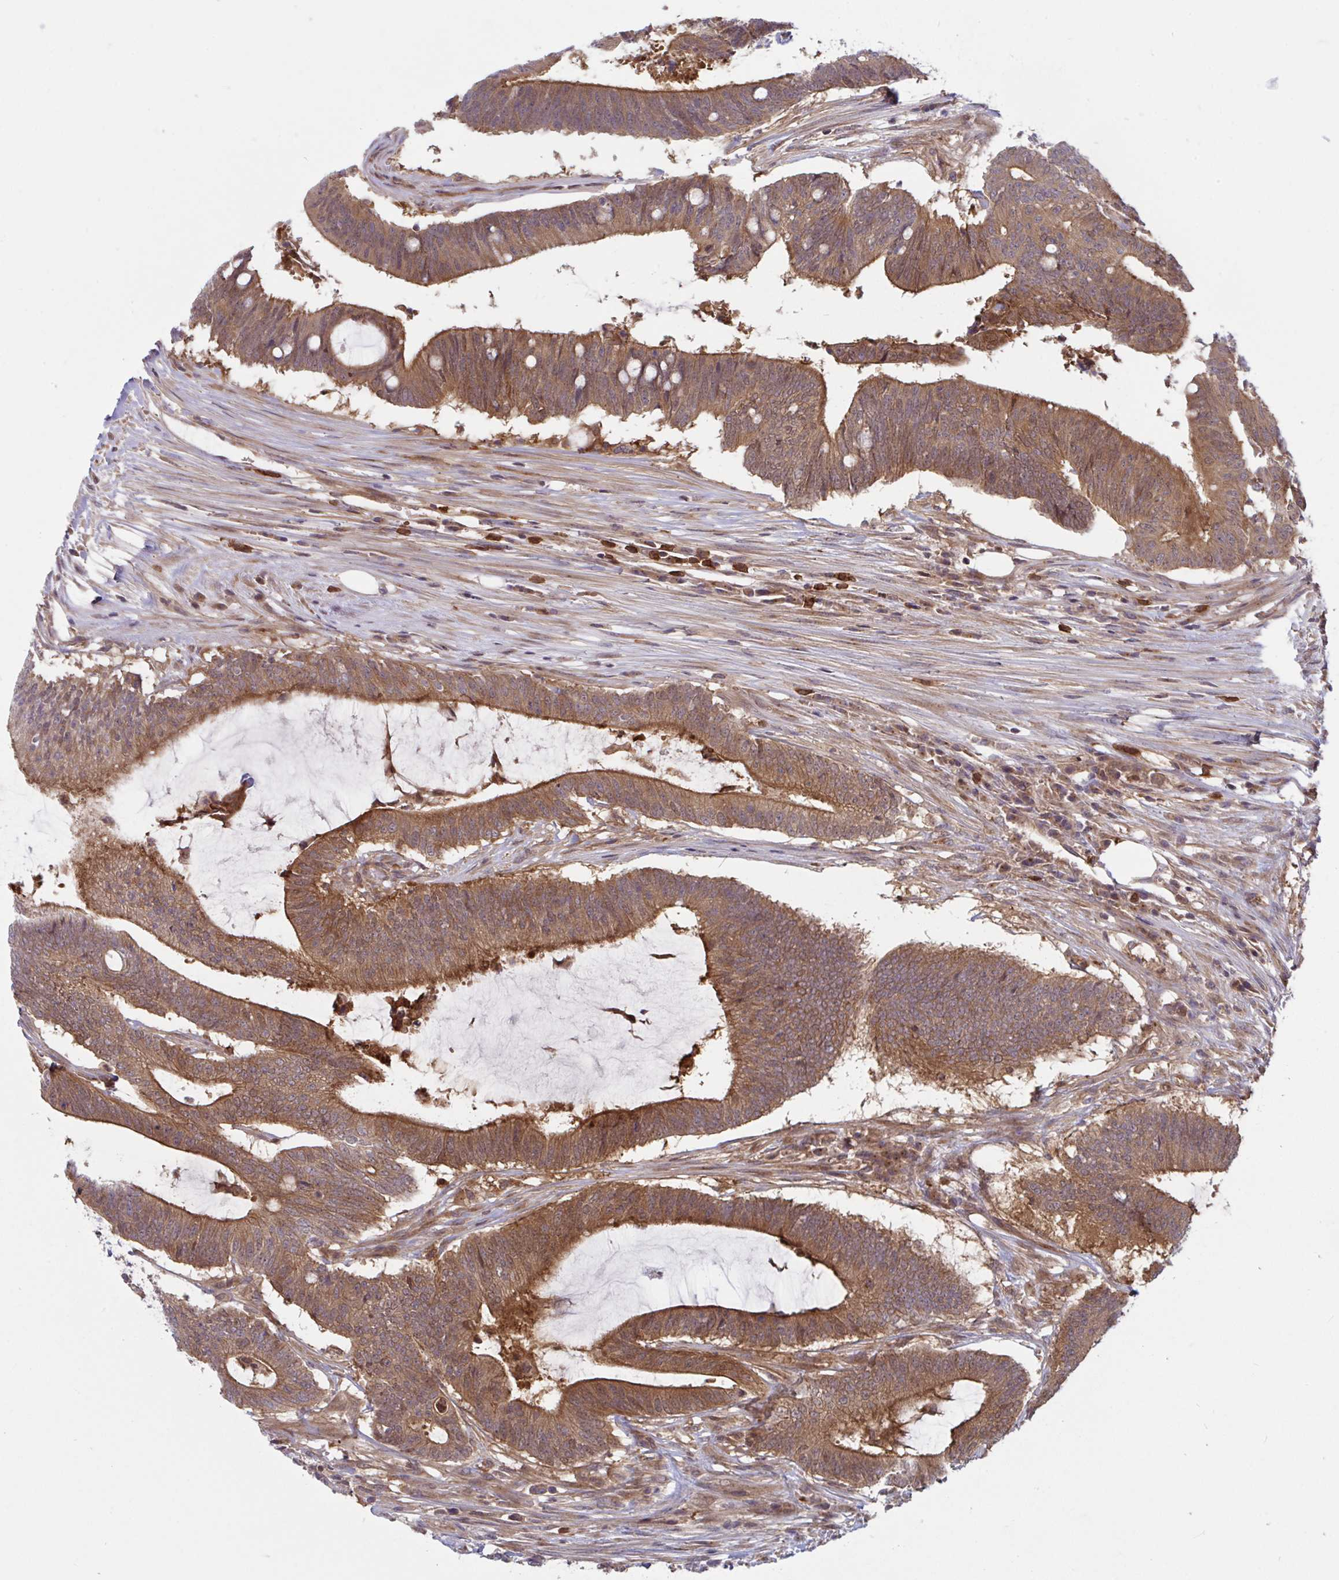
{"staining": {"intensity": "moderate", "quantity": ">75%", "location": "cytoplasmic/membranous,nuclear"}, "tissue": "colorectal cancer", "cell_type": "Tumor cells", "image_type": "cancer", "snomed": [{"axis": "morphology", "description": "Adenocarcinoma, NOS"}, {"axis": "topography", "description": "Colon"}], "caption": "About >75% of tumor cells in human colorectal adenocarcinoma exhibit moderate cytoplasmic/membranous and nuclear protein positivity as visualized by brown immunohistochemical staining.", "gene": "LMNTD2", "patient": {"sex": "female", "age": 43}}